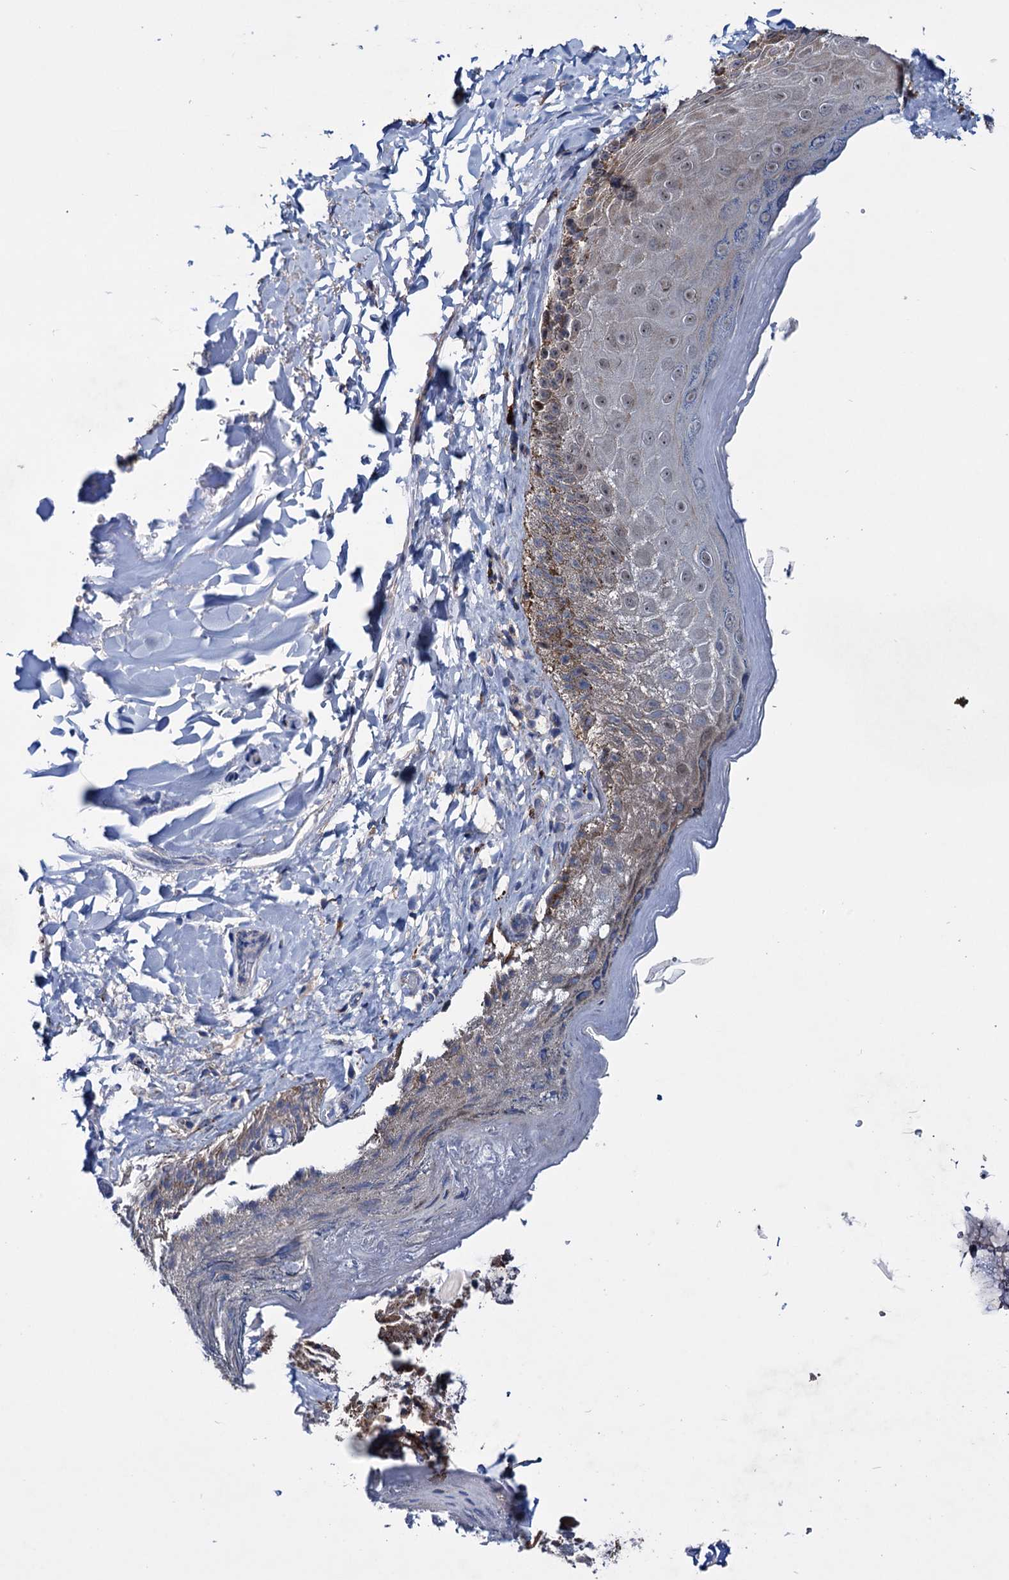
{"staining": {"intensity": "moderate", "quantity": "25%-75%", "location": "cytoplasmic/membranous,nuclear"}, "tissue": "skin", "cell_type": "Epidermal cells", "image_type": "normal", "snomed": [{"axis": "morphology", "description": "Normal tissue, NOS"}, {"axis": "topography", "description": "Anal"}], "caption": "Protein staining of benign skin demonstrates moderate cytoplasmic/membranous,nuclear positivity in about 25%-75% of epidermal cells.", "gene": "EYA4", "patient": {"sex": "male", "age": 44}}